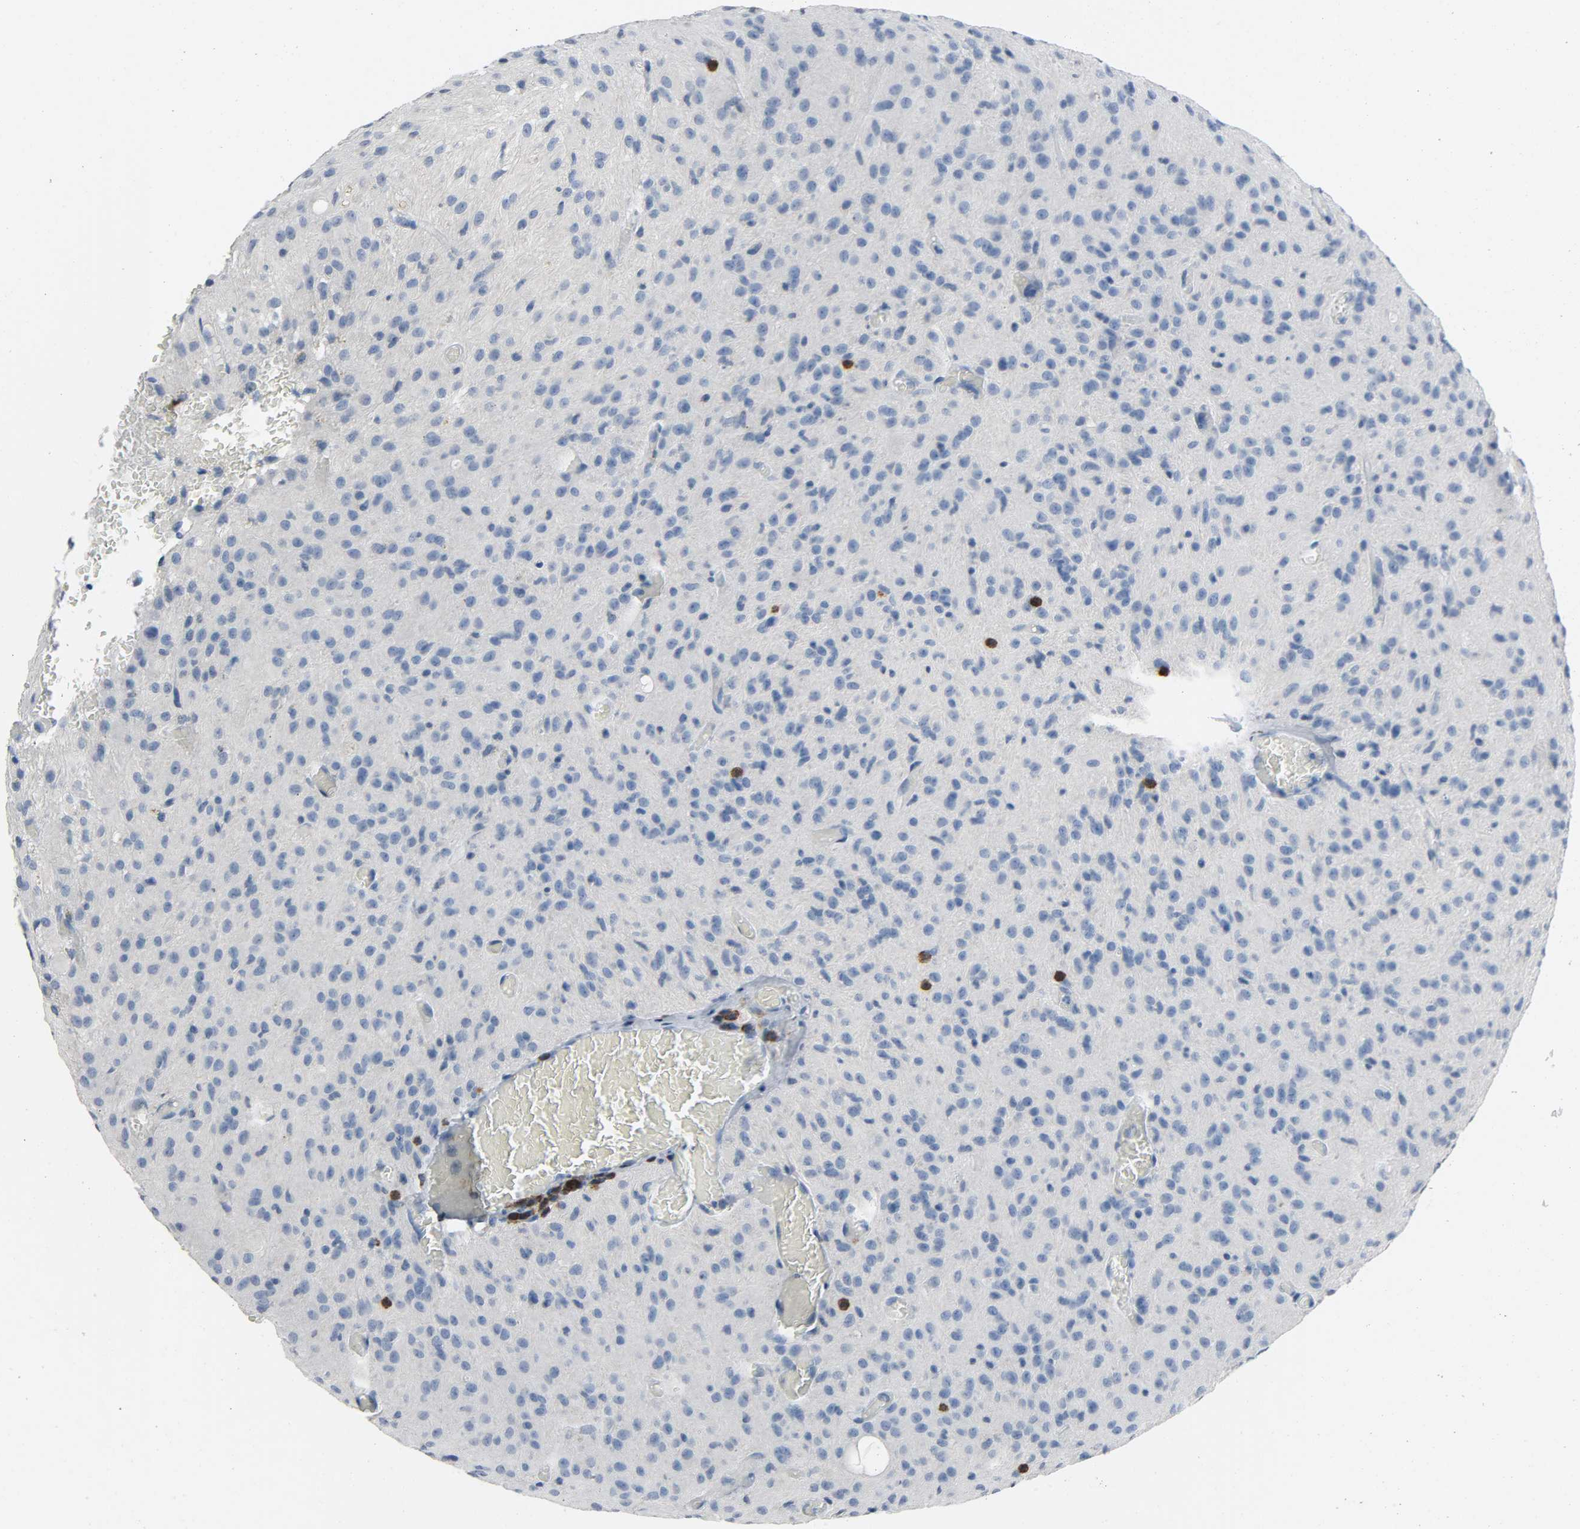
{"staining": {"intensity": "negative", "quantity": "none", "location": "none"}, "tissue": "glioma", "cell_type": "Tumor cells", "image_type": "cancer", "snomed": [{"axis": "morphology", "description": "Glioma, malignant, High grade"}, {"axis": "topography", "description": "Brain"}], "caption": "Glioma was stained to show a protein in brown. There is no significant staining in tumor cells. (DAB IHC visualized using brightfield microscopy, high magnification).", "gene": "LCK", "patient": {"sex": "female", "age": 59}}